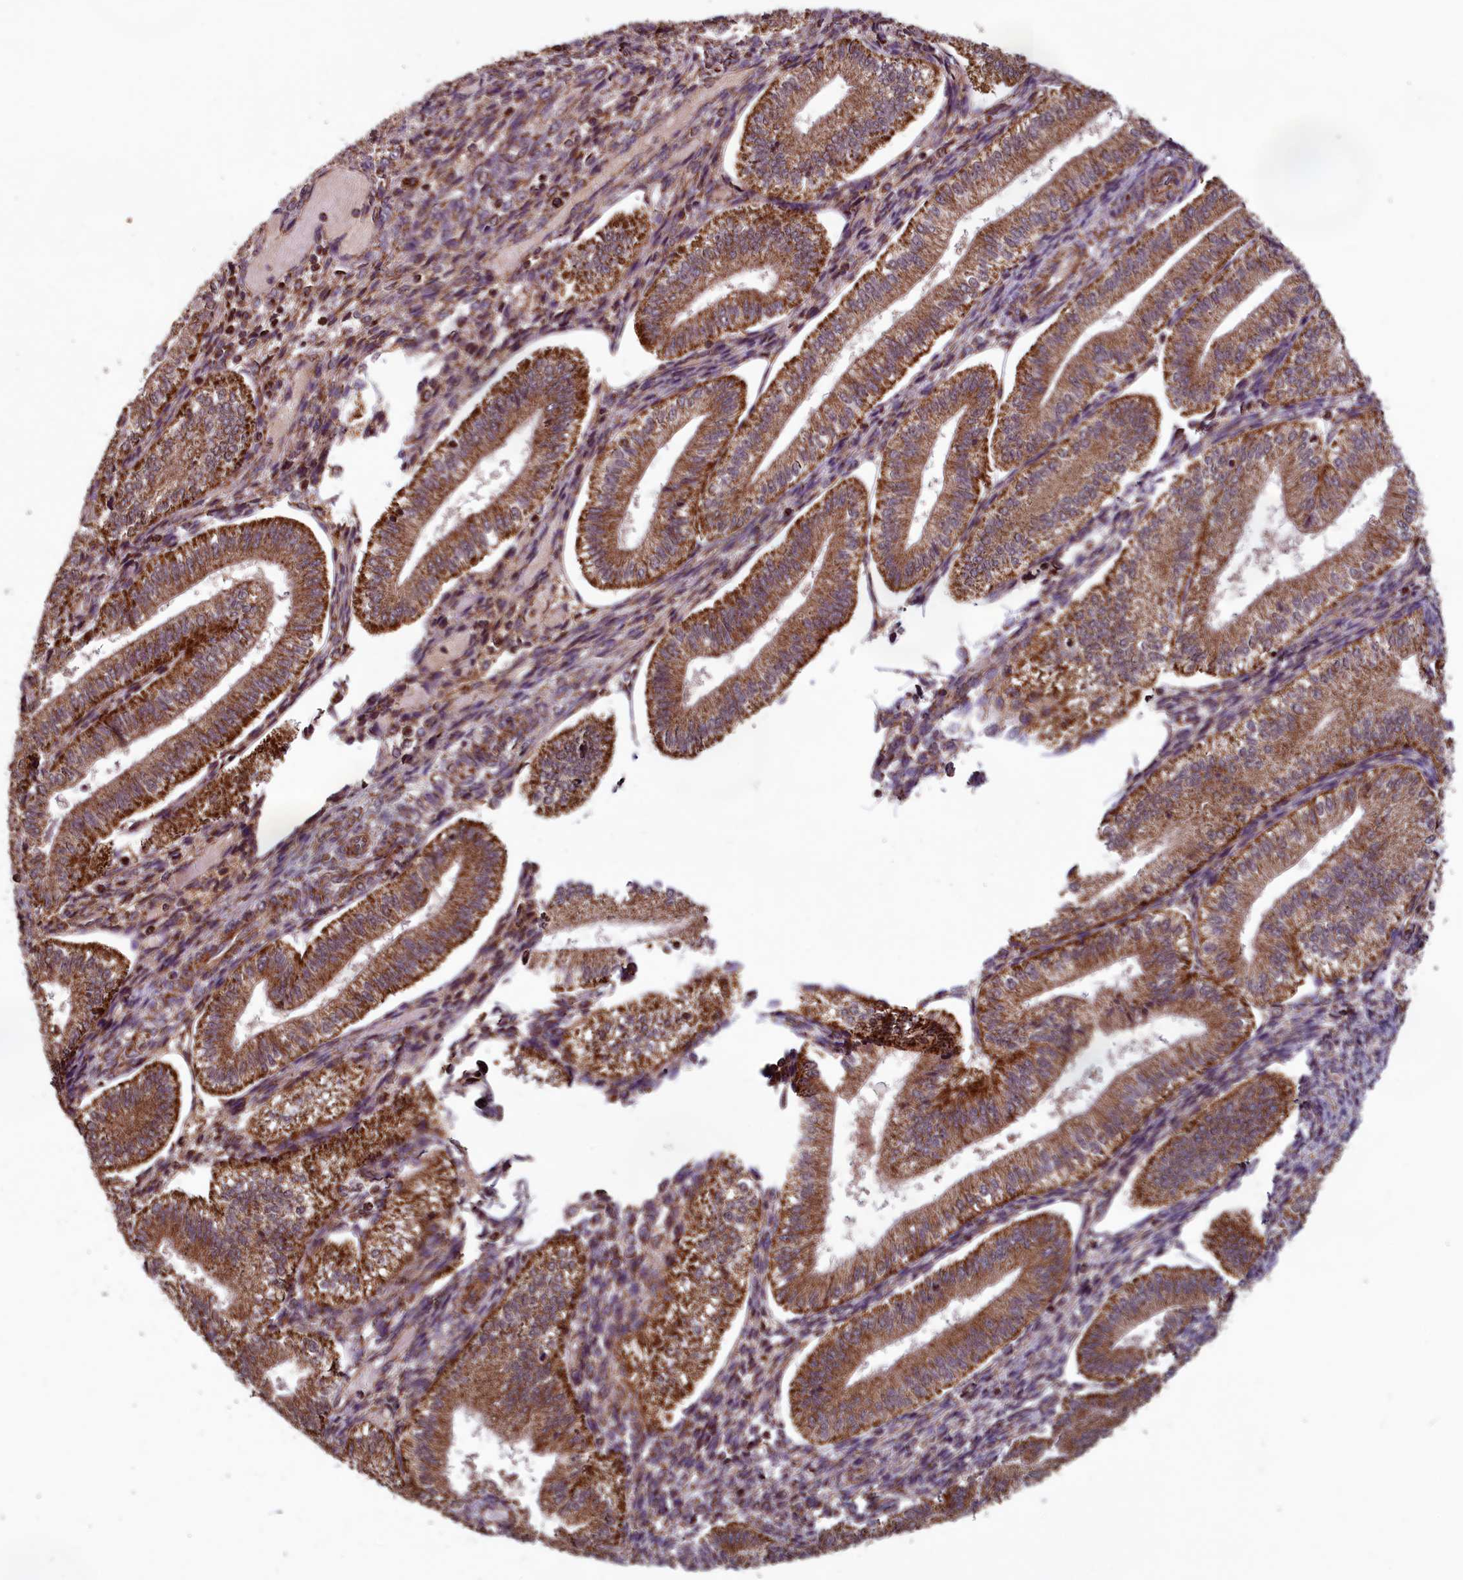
{"staining": {"intensity": "strong", "quantity": "25%-75%", "location": "cytoplasmic/membranous"}, "tissue": "endometrium", "cell_type": "Cells in endometrial stroma", "image_type": "normal", "snomed": [{"axis": "morphology", "description": "Normal tissue, NOS"}, {"axis": "topography", "description": "Endometrium"}], "caption": "A brown stain highlights strong cytoplasmic/membranous staining of a protein in cells in endometrial stroma of normal human endometrium.", "gene": "CCDC15", "patient": {"sex": "female", "age": 34}}